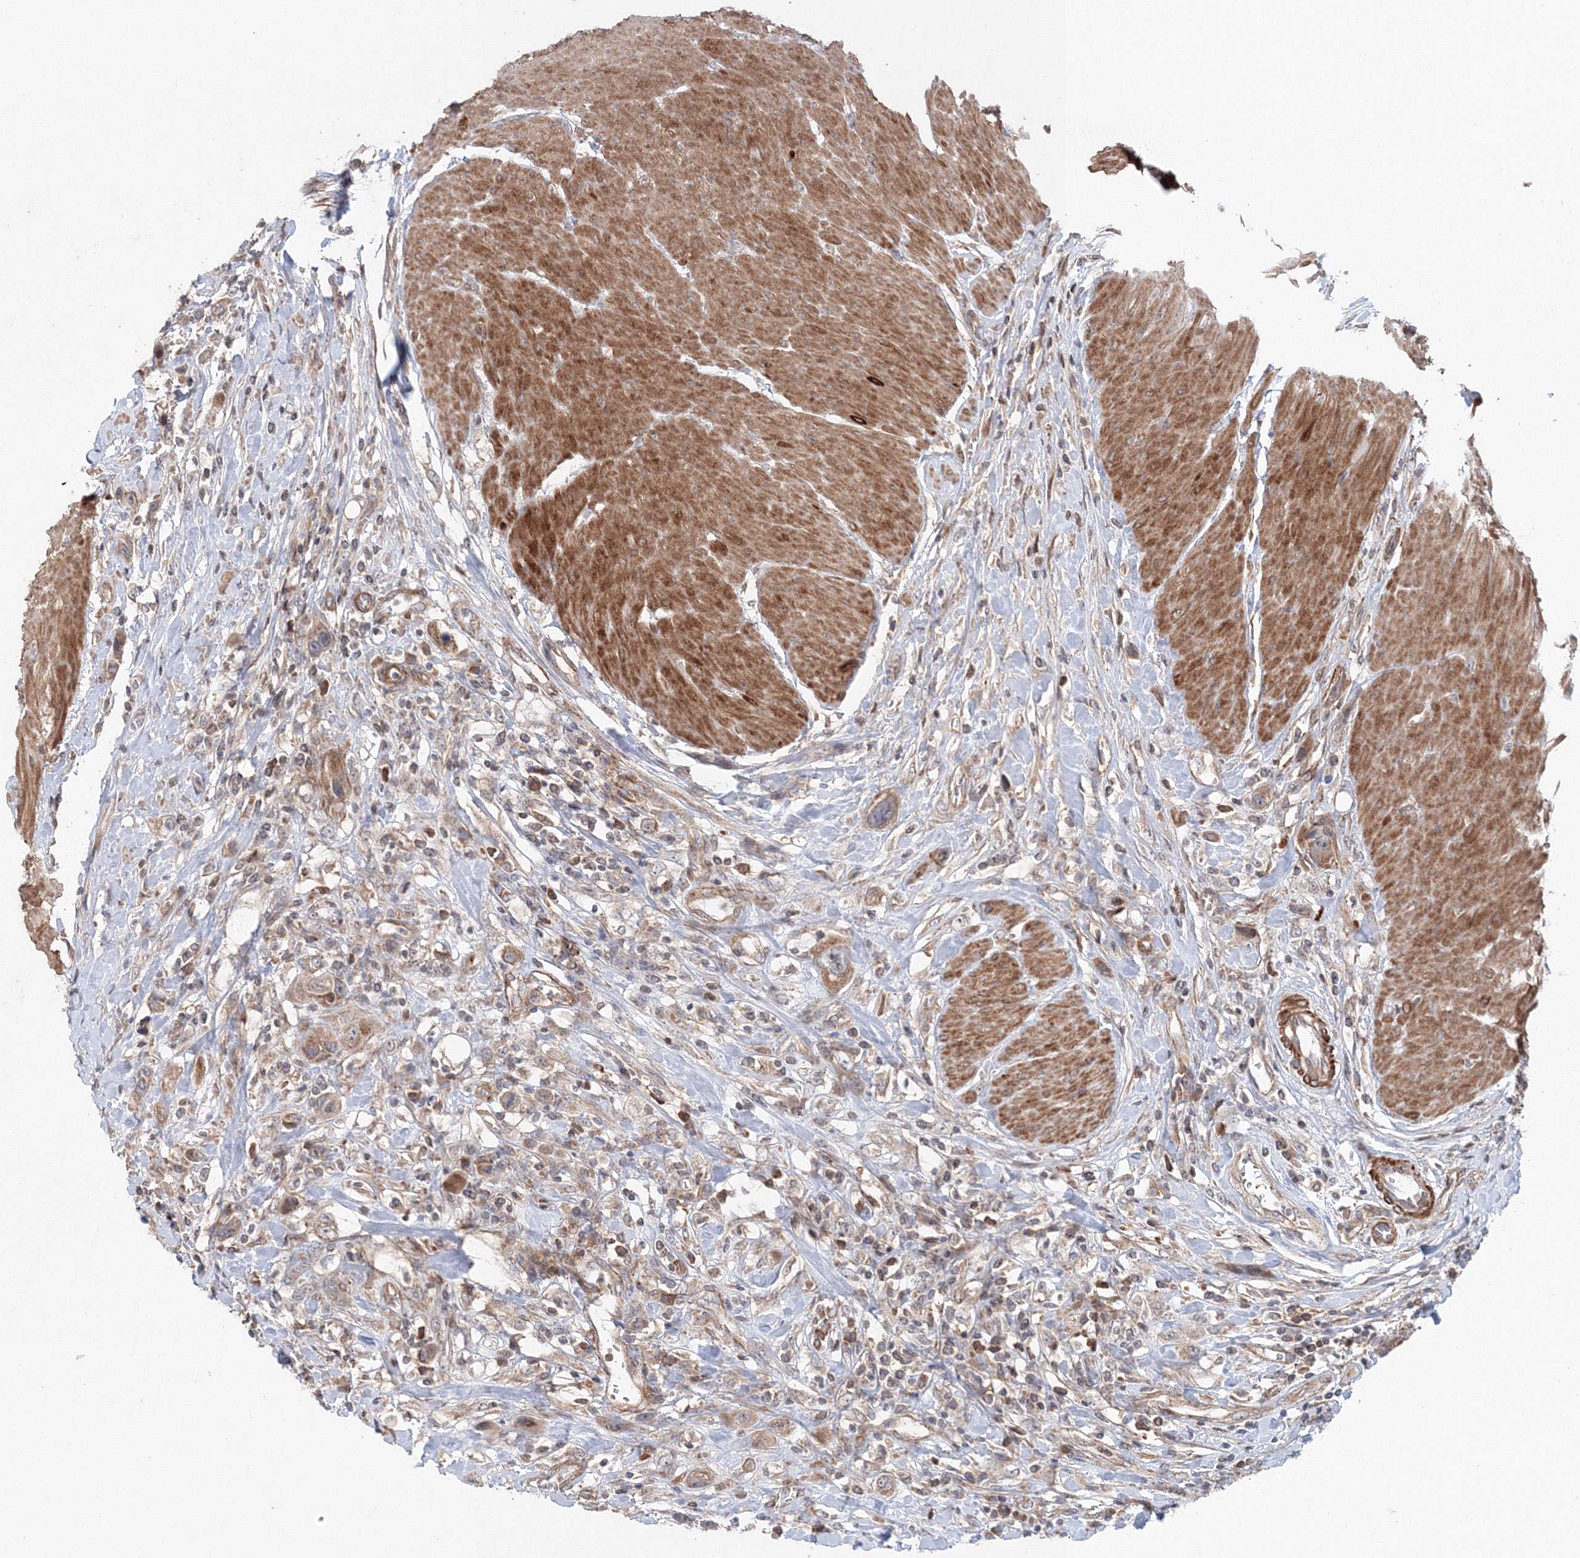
{"staining": {"intensity": "weak", "quantity": ">75%", "location": "cytoplasmic/membranous"}, "tissue": "urothelial cancer", "cell_type": "Tumor cells", "image_type": "cancer", "snomed": [{"axis": "morphology", "description": "Urothelial carcinoma, High grade"}, {"axis": "topography", "description": "Urinary bladder"}], "caption": "Immunohistochemistry (DAB (3,3'-diaminobenzidine)) staining of high-grade urothelial carcinoma displays weak cytoplasmic/membranous protein expression in about >75% of tumor cells.", "gene": "NOA1", "patient": {"sex": "male", "age": 50}}